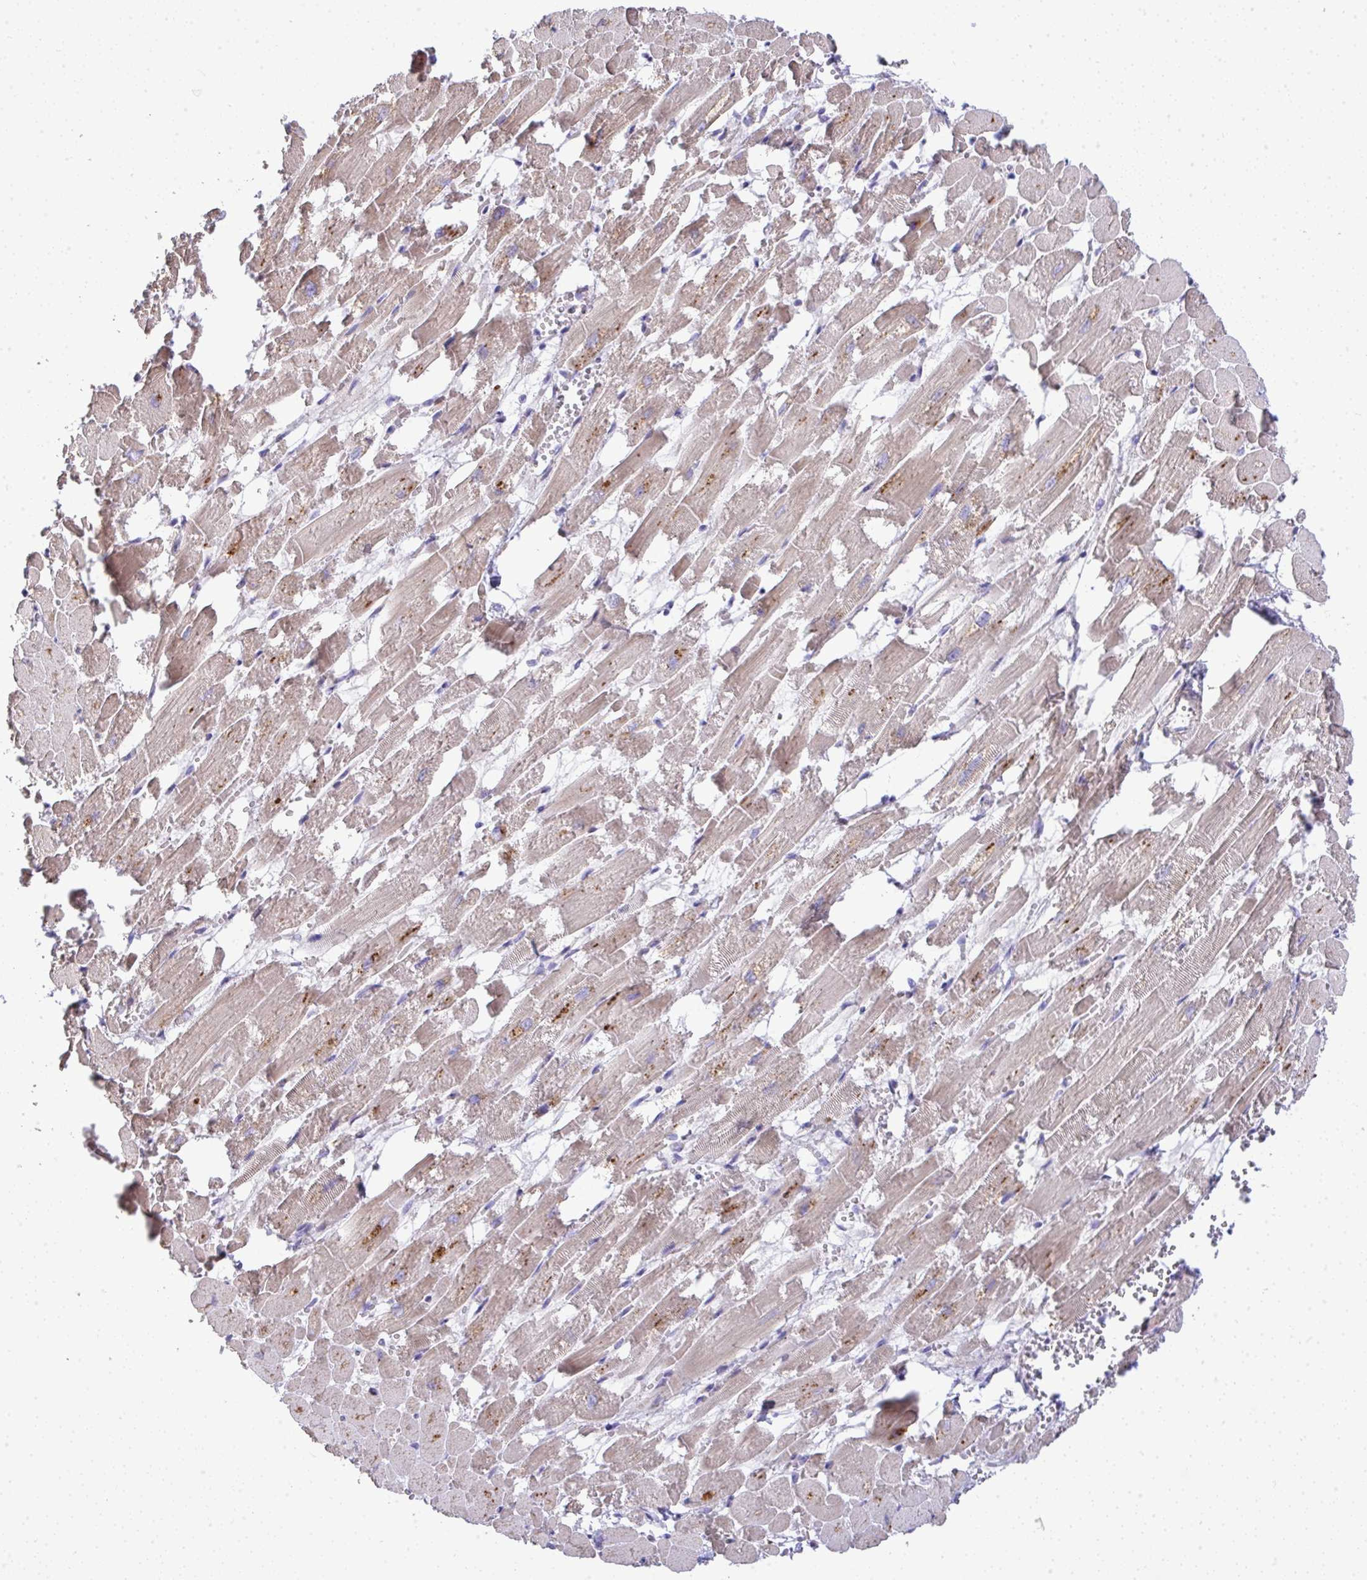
{"staining": {"intensity": "weak", "quantity": ">75%", "location": "cytoplasmic/membranous"}, "tissue": "heart muscle", "cell_type": "Cardiomyocytes", "image_type": "normal", "snomed": [{"axis": "morphology", "description": "Normal tissue, NOS"}, {"axis": "topography", "description": "Heart"}], "caption": "This is a photomicrograph of immunohistochemistry staining of benign heart muscle, which shows weak staining in the cytoplasmic/membranous of cardiomyocytes.", "gene": "GRID2", "patient": {"sex": "female", "age": 52}}